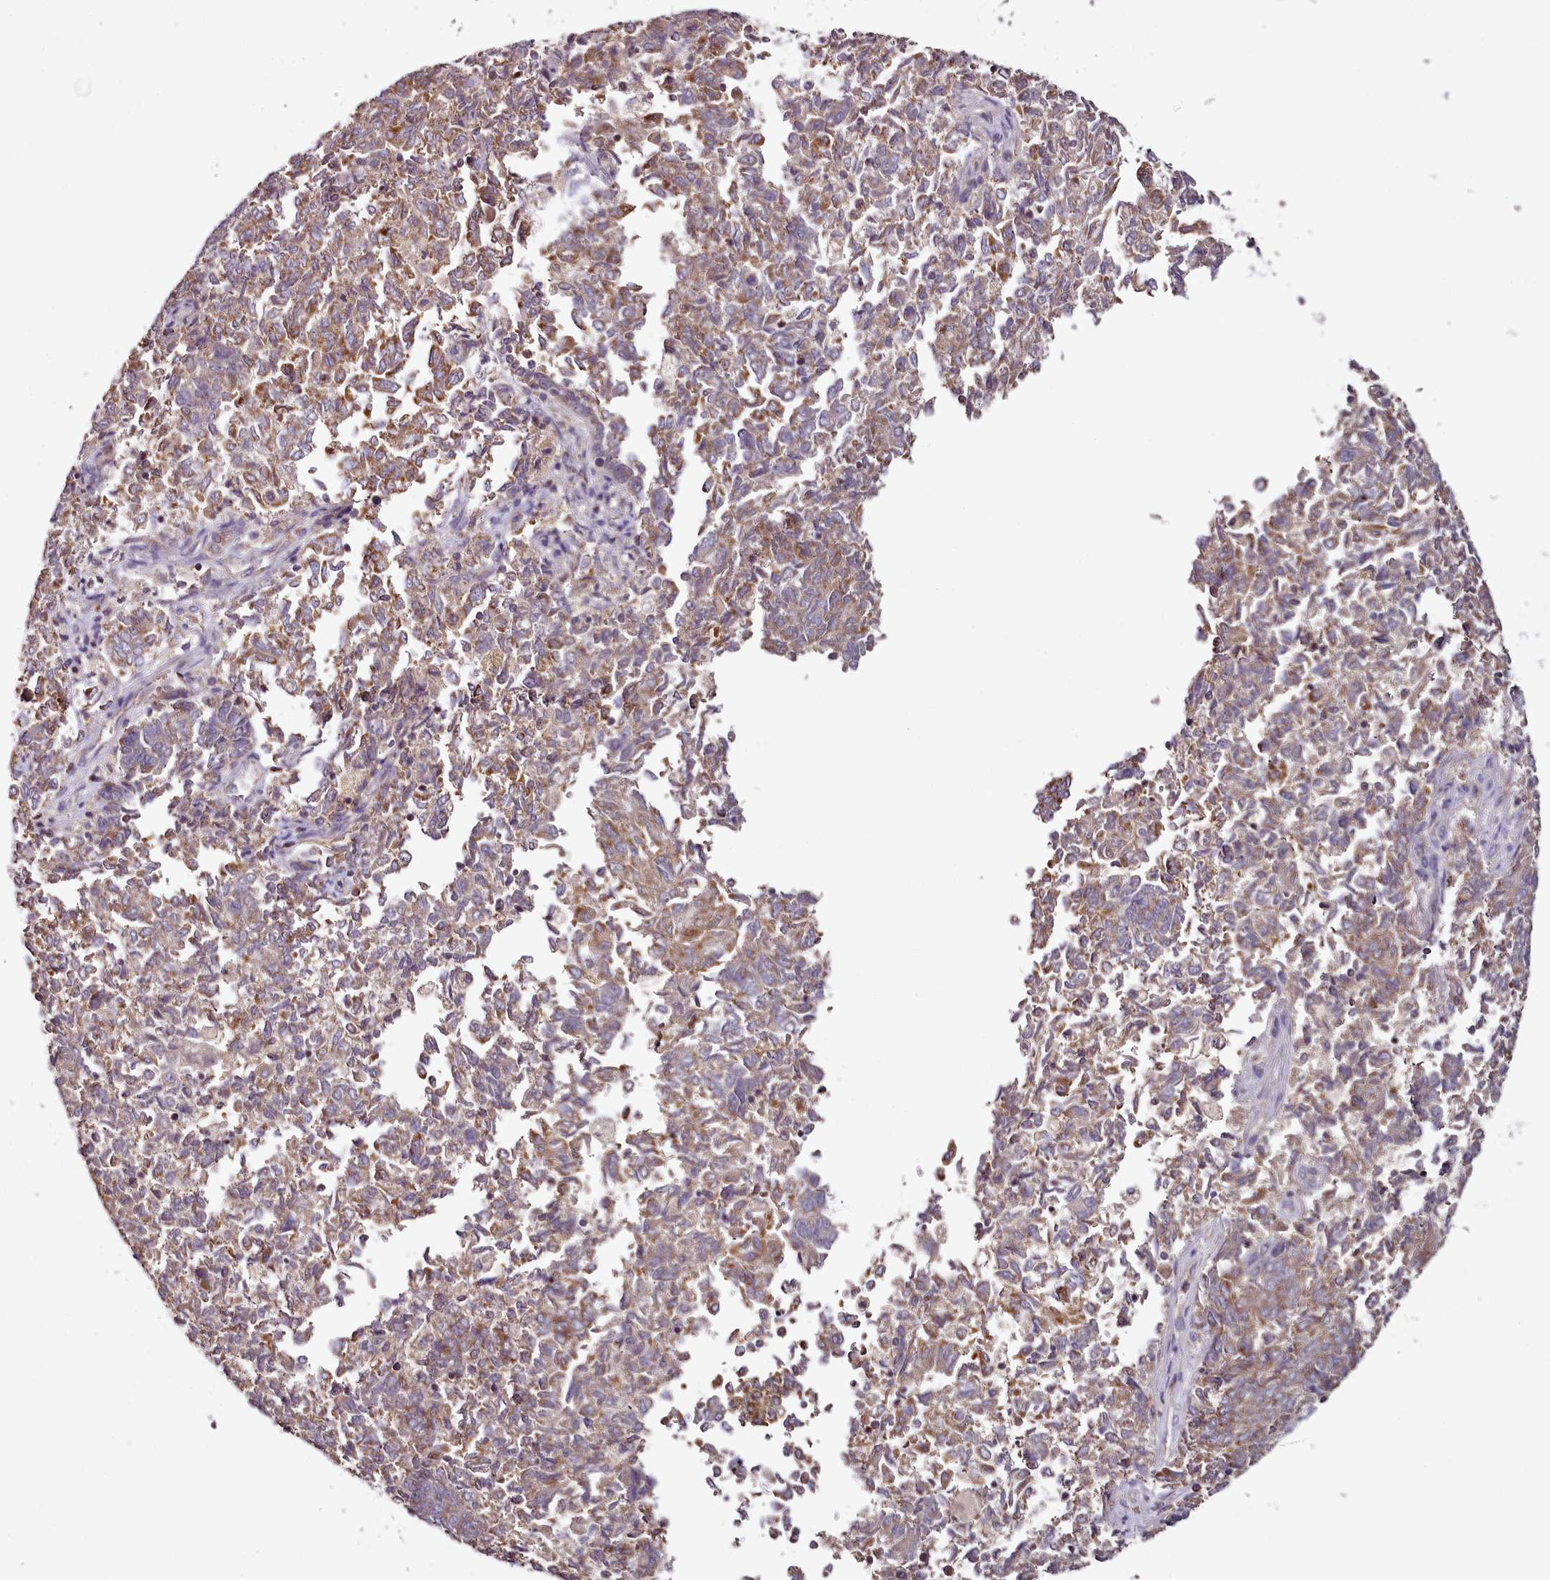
{"staining": {"intensity": "moderate", "quantity": "25%-75%", "location": "cytoplasmic/membranous"}, "tissue": "endometrial cancer", "cell_type": "Tumor cells", "image_type": "cancer", "snomed": [{"axis": "morphology", "description": "Adenocarcinoma, NOS"}, {"axis": "topography", "description": "Endometrium"}], "caption": "Immunohistochemical staining of human adenocarcinoma (endometrial) reveals medium levels of moderate cytoplasmic/membranous protein staining in approximately 25%-75% of tumor cells.", "gene": "ACSS1", "patient": {"sex": "female", "age": 80}}